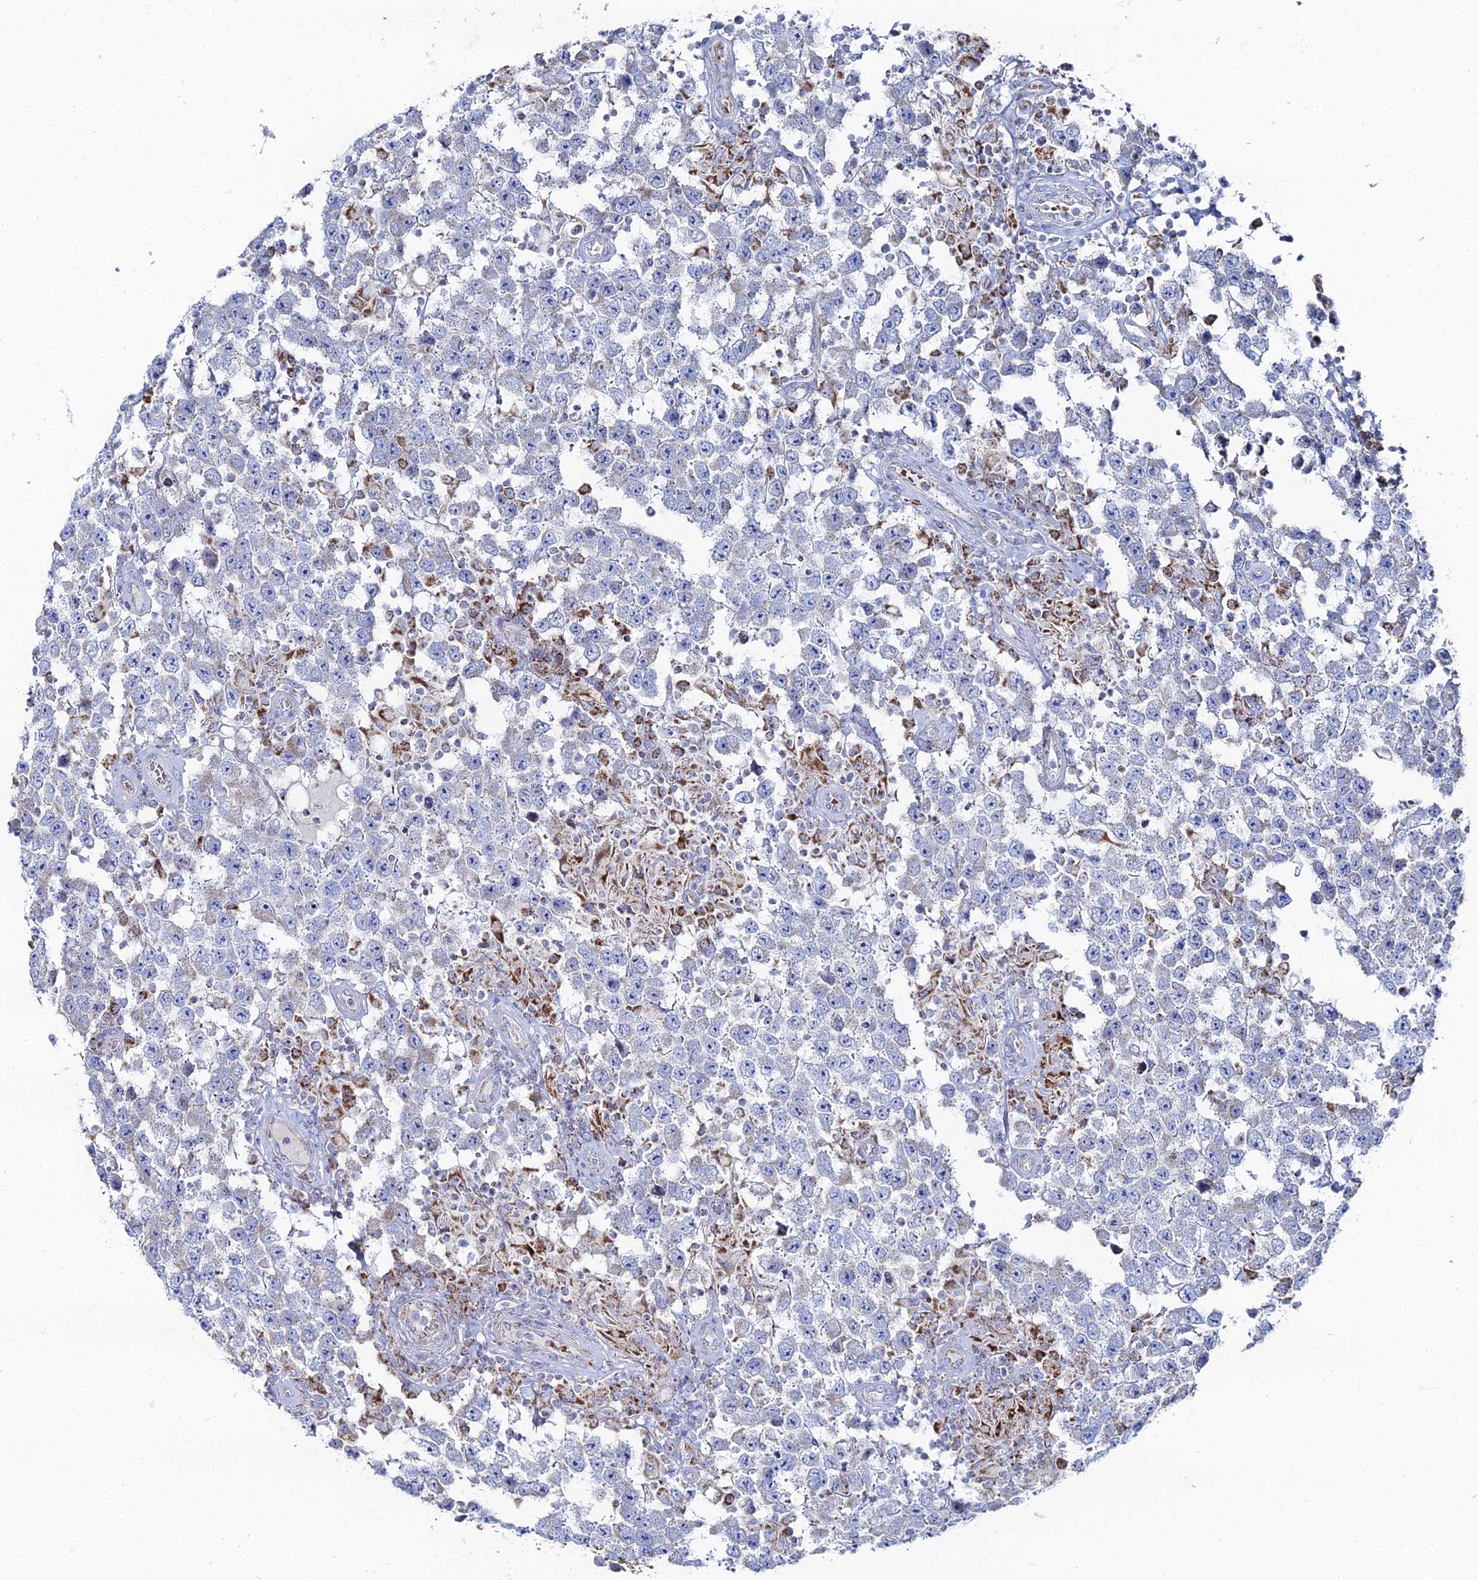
{"staining": {"intensity": "negative", "quantity": "none", "location": "none"}, "tissue": "testis cancer", "cell_type": "Tumor cells", "image_type": "cancer", "snomed": [{"axis": "morphology", "description": "Normal tissue, NOS"}, {"axis": "morphology", "description": "Urothelial carcinoma, High grade"}, {"axis": "morphology", "description": "Seminoma, NOS"}, {"axis": "morphology", "description": "Carcinoma, Embryonal, NOS"}, {"axis": "topography", "description": "Urinary bladder"}, {"axis": "topography", "description": "Testis"}], "caption": "Testis cancer stained for a protein using IHC displays no staining tumor cells.", "gene": "MPC1", "patient": {"sex": "male", "age": 41}}